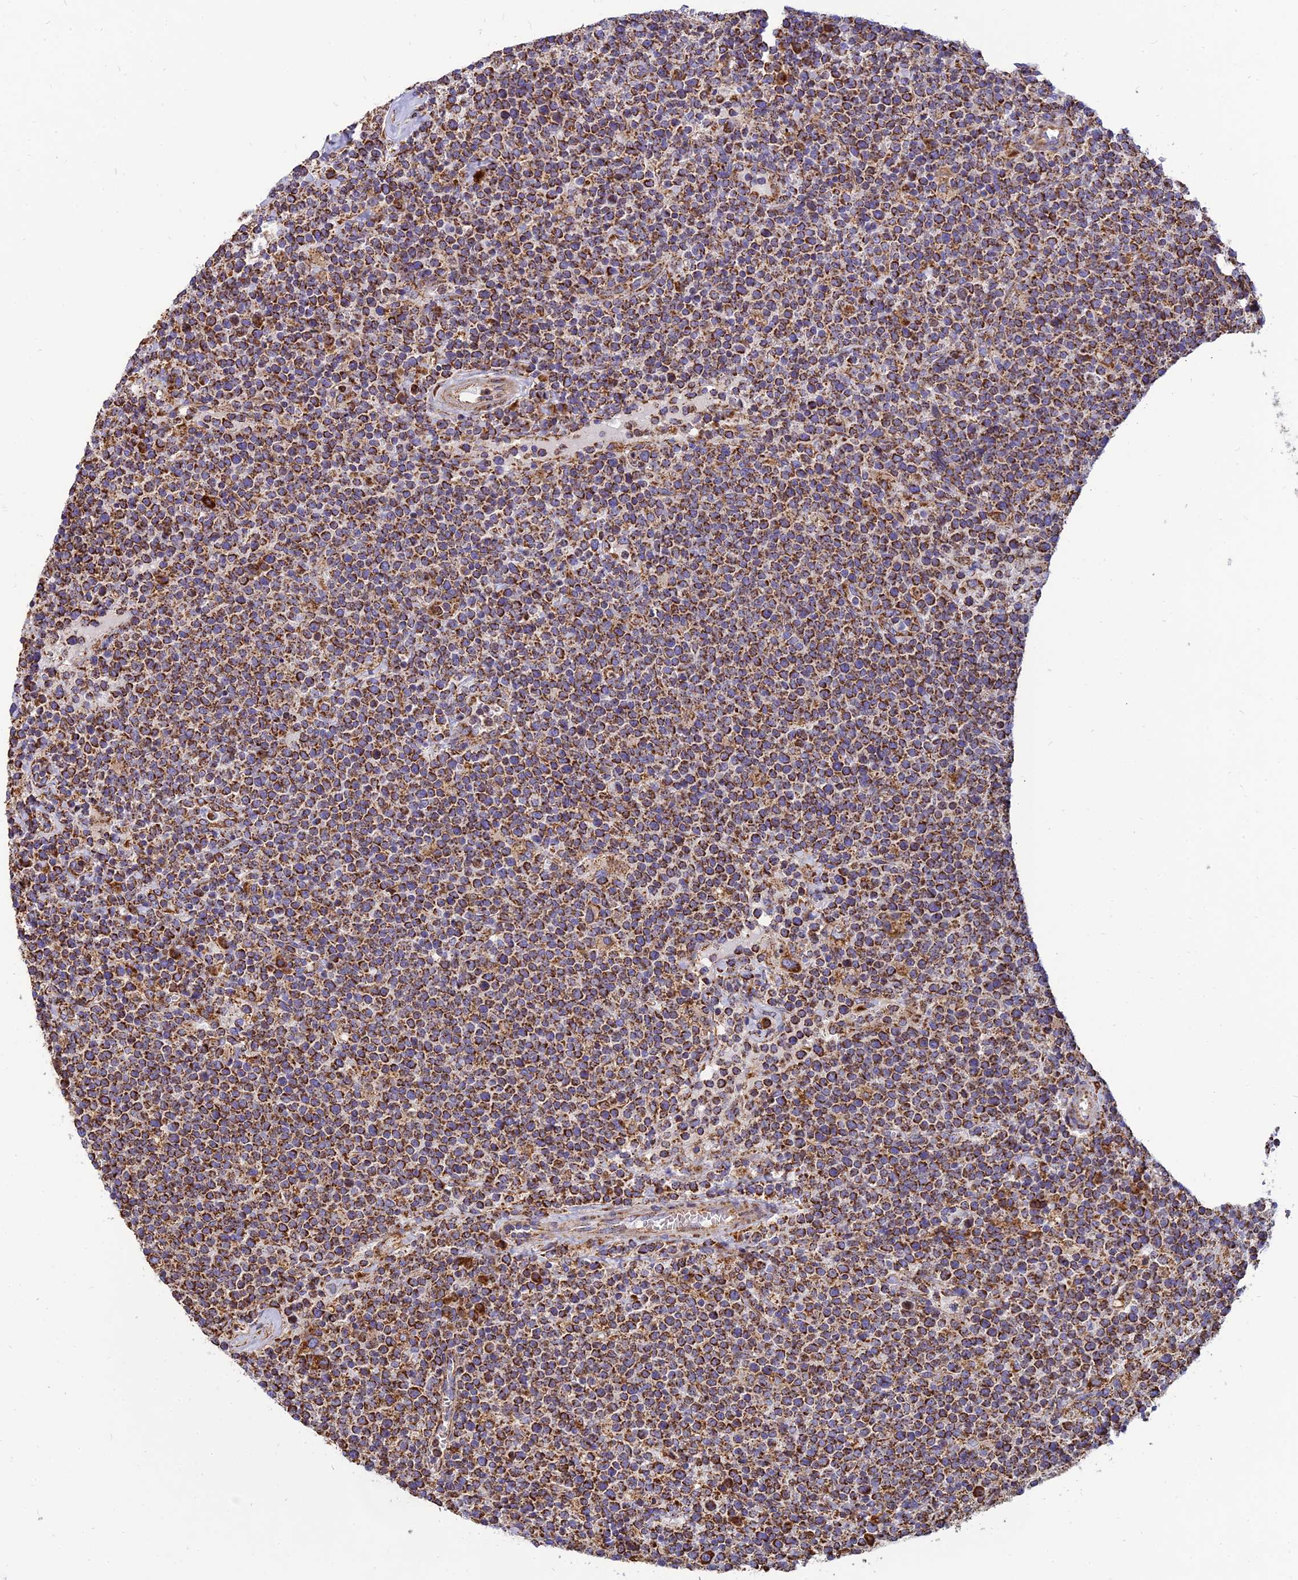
{"staining": {"intensity": "strong", "quantity": ">75%", "location": "cytoplasmic/membranous"}, "tissue": "lymphoma", "cell_type": "Tumor cells", "image_type": "cancer", "snomed": [{"axis": "morphology", "description": "Malignant lymphoma, non-Hodgkin's type, High grade"}, {"axis": "topography", "description": "Lymph node"}], "caption": "Malignant lymphoma, non-Hodgkin's type (high-grade) stained with DAB (3,3'-diaminobenzidine) immunohistochemistry (IHC) demonstrates high levels of strong cytoplasmic/membranous positivity in approximately >75% of tumor cells.", "gene": "THUMPD2", "patient": {"sex": "male", "age": 61}}